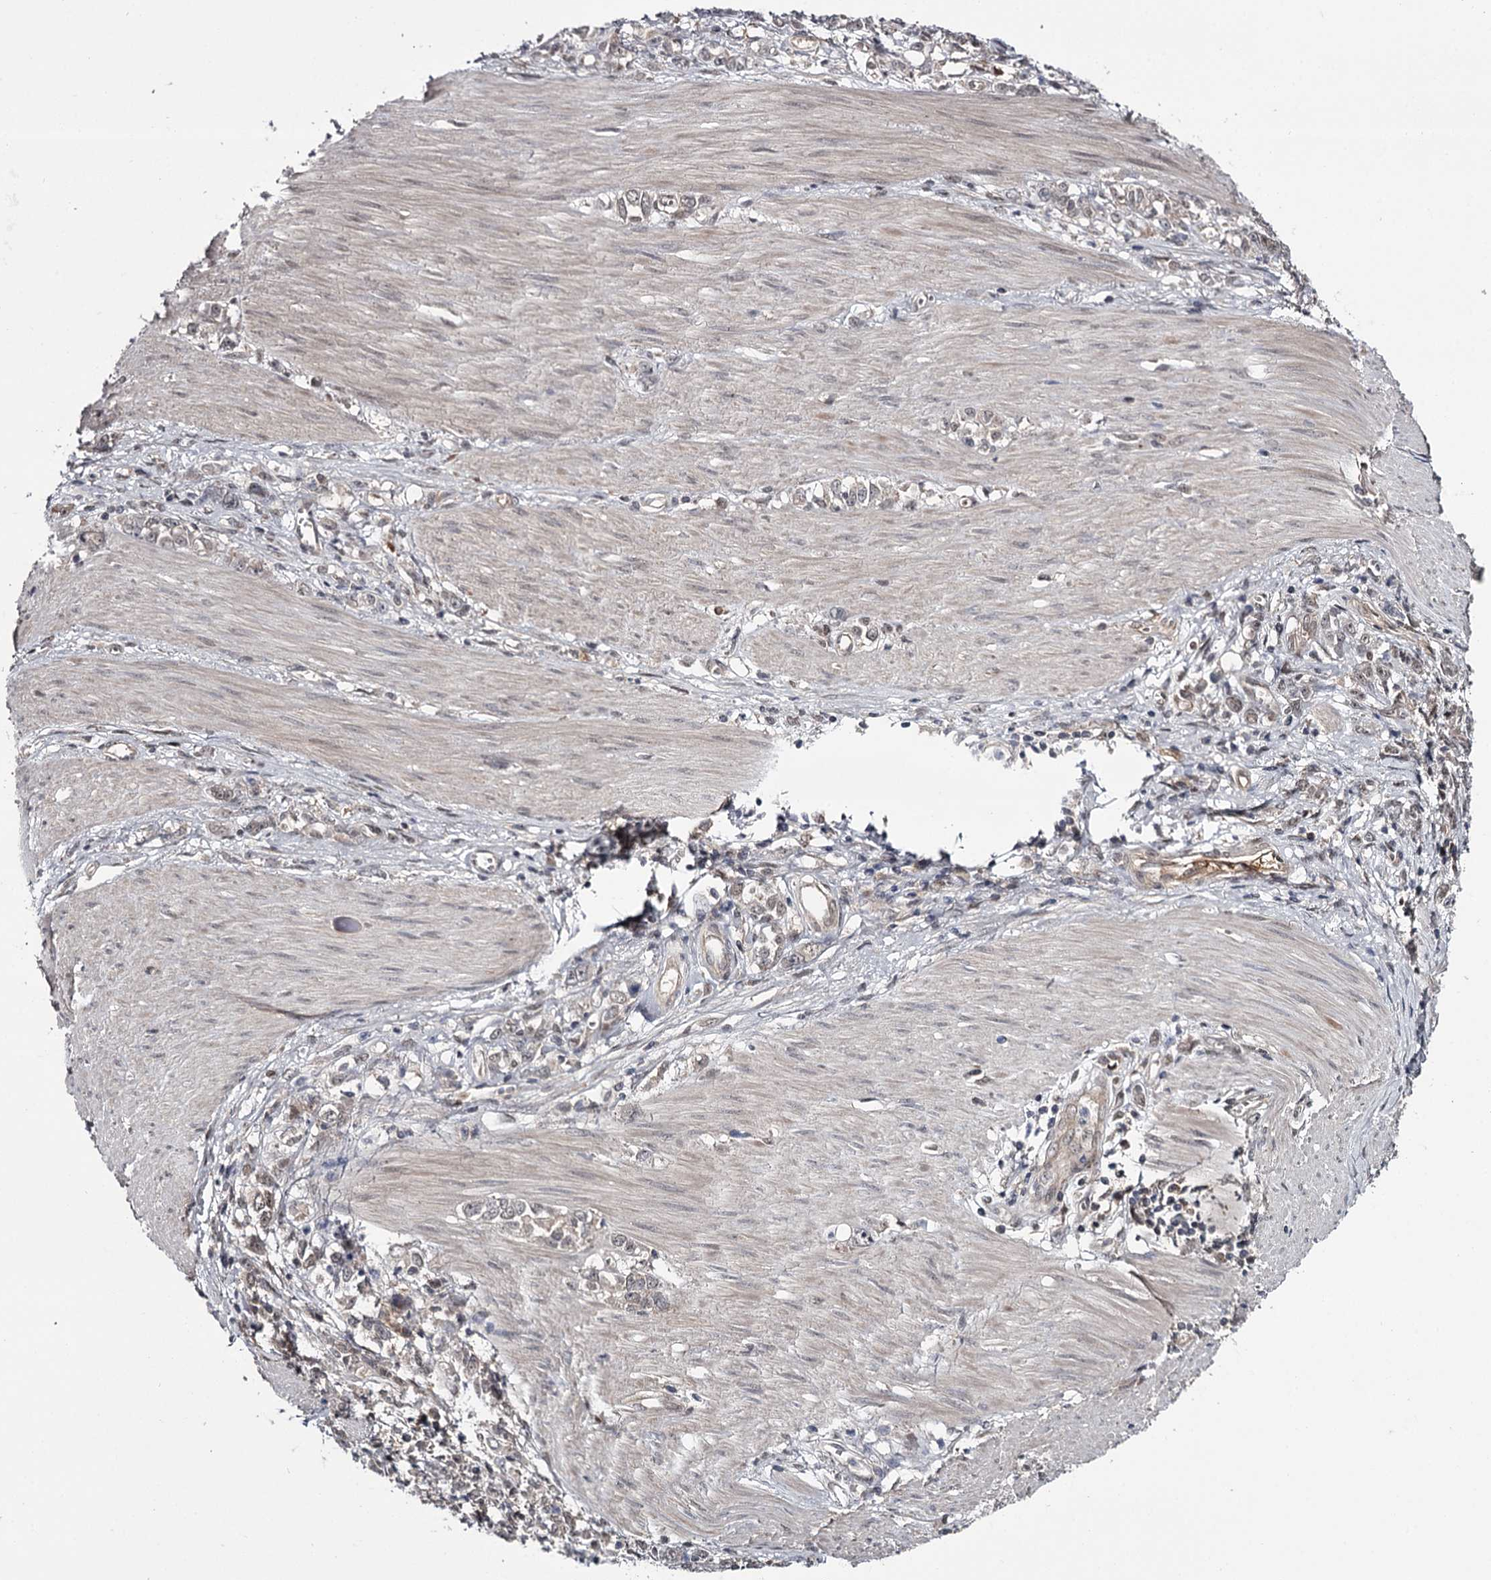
{"staining": {"intensity": "weak", "quantity": "<25%", "location": "cytoplasmic/membranous"}, "tissue": "stomach cancer", "cell_type": "Tumor cells", "image_type": "cancer", "snomed": [{"axis": "morphology", "description": "Adenocarcinoma, NOS"}, {"axis": "topography", "description": "Stomach"}], "caption": "Stomach cancer (adenocarcinoma) was stained to show a protein in brown. There is no significant staining in tumor cells.", "gene": "GTSF1", "patient": {"sex": "female", "age": 76}}